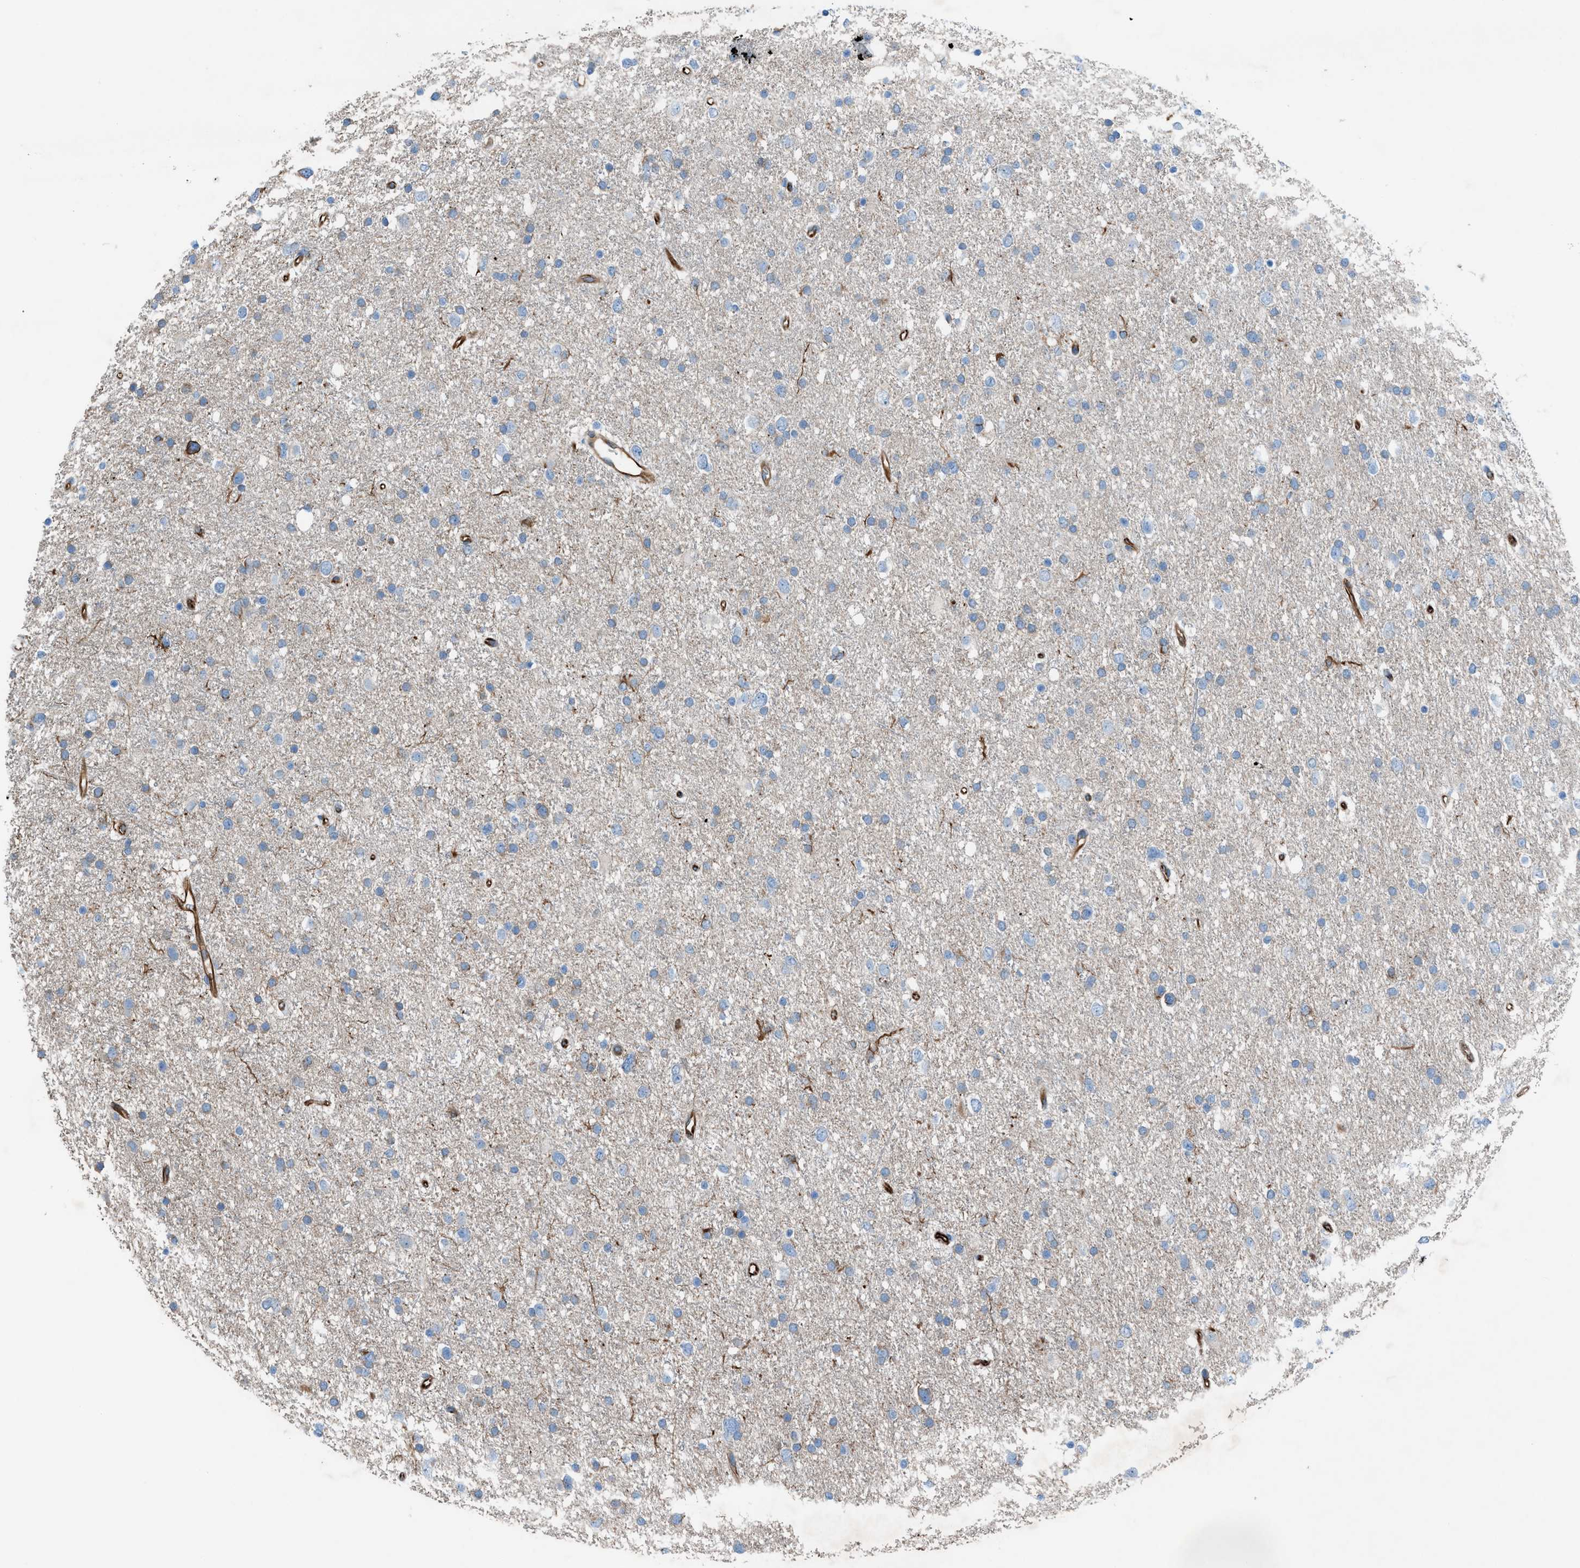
{"staining": {"intensity": "moderate", "quantity": "<25%", "location": "cytoplasmic/membranous"}, "tissue": "glioma", "cell_type": "Tumor cells", "image_type": "cancer", "snomed": [{"axis": "morphology", "description": "Glioma, malignant, Low grade"}, {"axis": "topography", "description": "Brain"}], "caption": "Low-grade glioma (malignant) stained for a protein (brown) displays moderate cytoplasmic/membranous positive expression in about <25% of tumor cells.", "gene": "CABP7", "patient": {"sex": "female", "age": 37}}